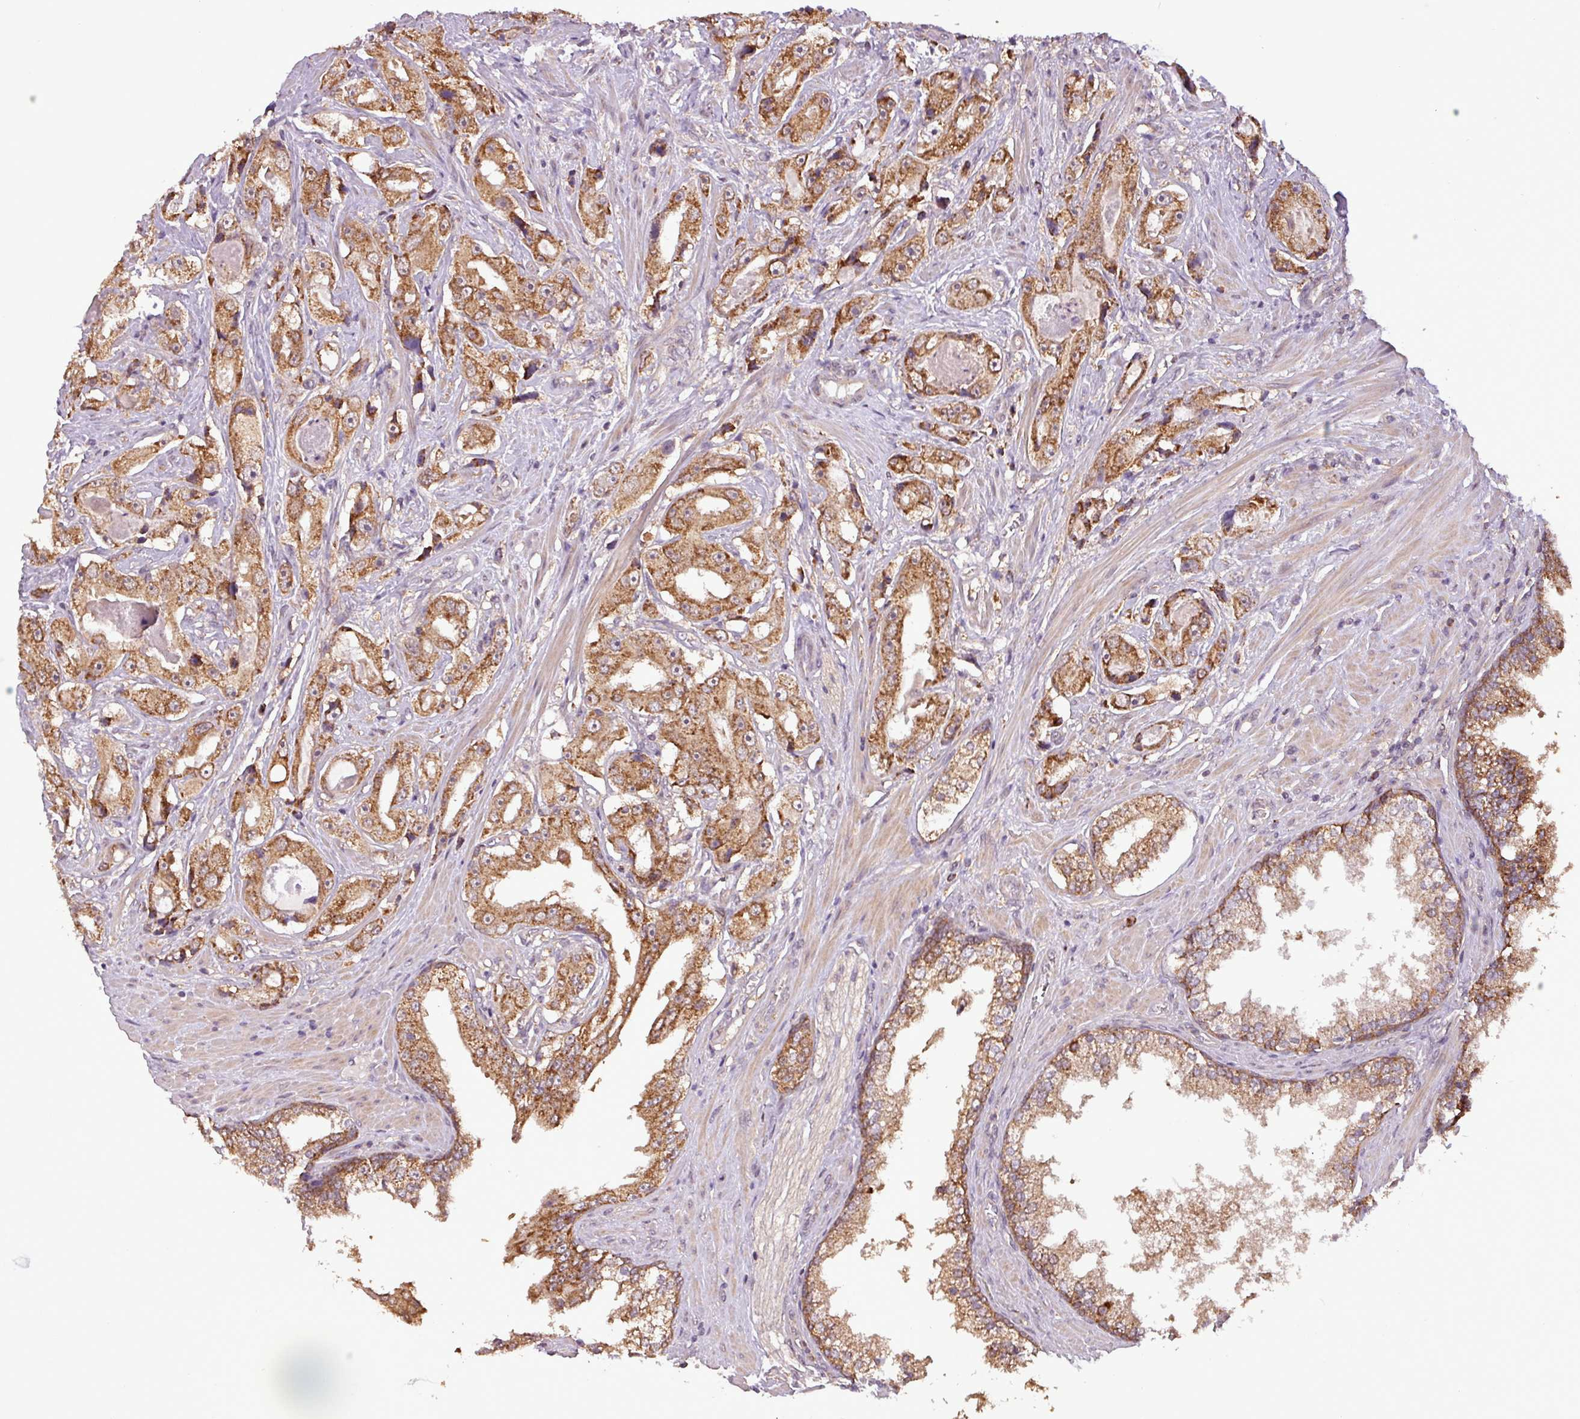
{"staining": {"intensity": "moderate", "quantity": ">75%", "location": "cytoplasmic/membranous"}, "tissue": "prostate cancer", "cell_type": "Tumor cells", "image_type": "cancer", "snomed": [{"axis": "morphology", "description": "Adenocarcinoma, High grade"}, {"axis": "topography", "description": "Prostate"}], "caption": "This photomicrograph shows prostate cancer (high-grade adenocarcinoma) stained with IHC to label a protein in brown. The cytoplasmic/membranous of tumor cells show moderate positivity for the protein. Nuclei are counter-stained blue.", "gene": "MCTP2", "patient": {"sex": "male", "age": 73}}